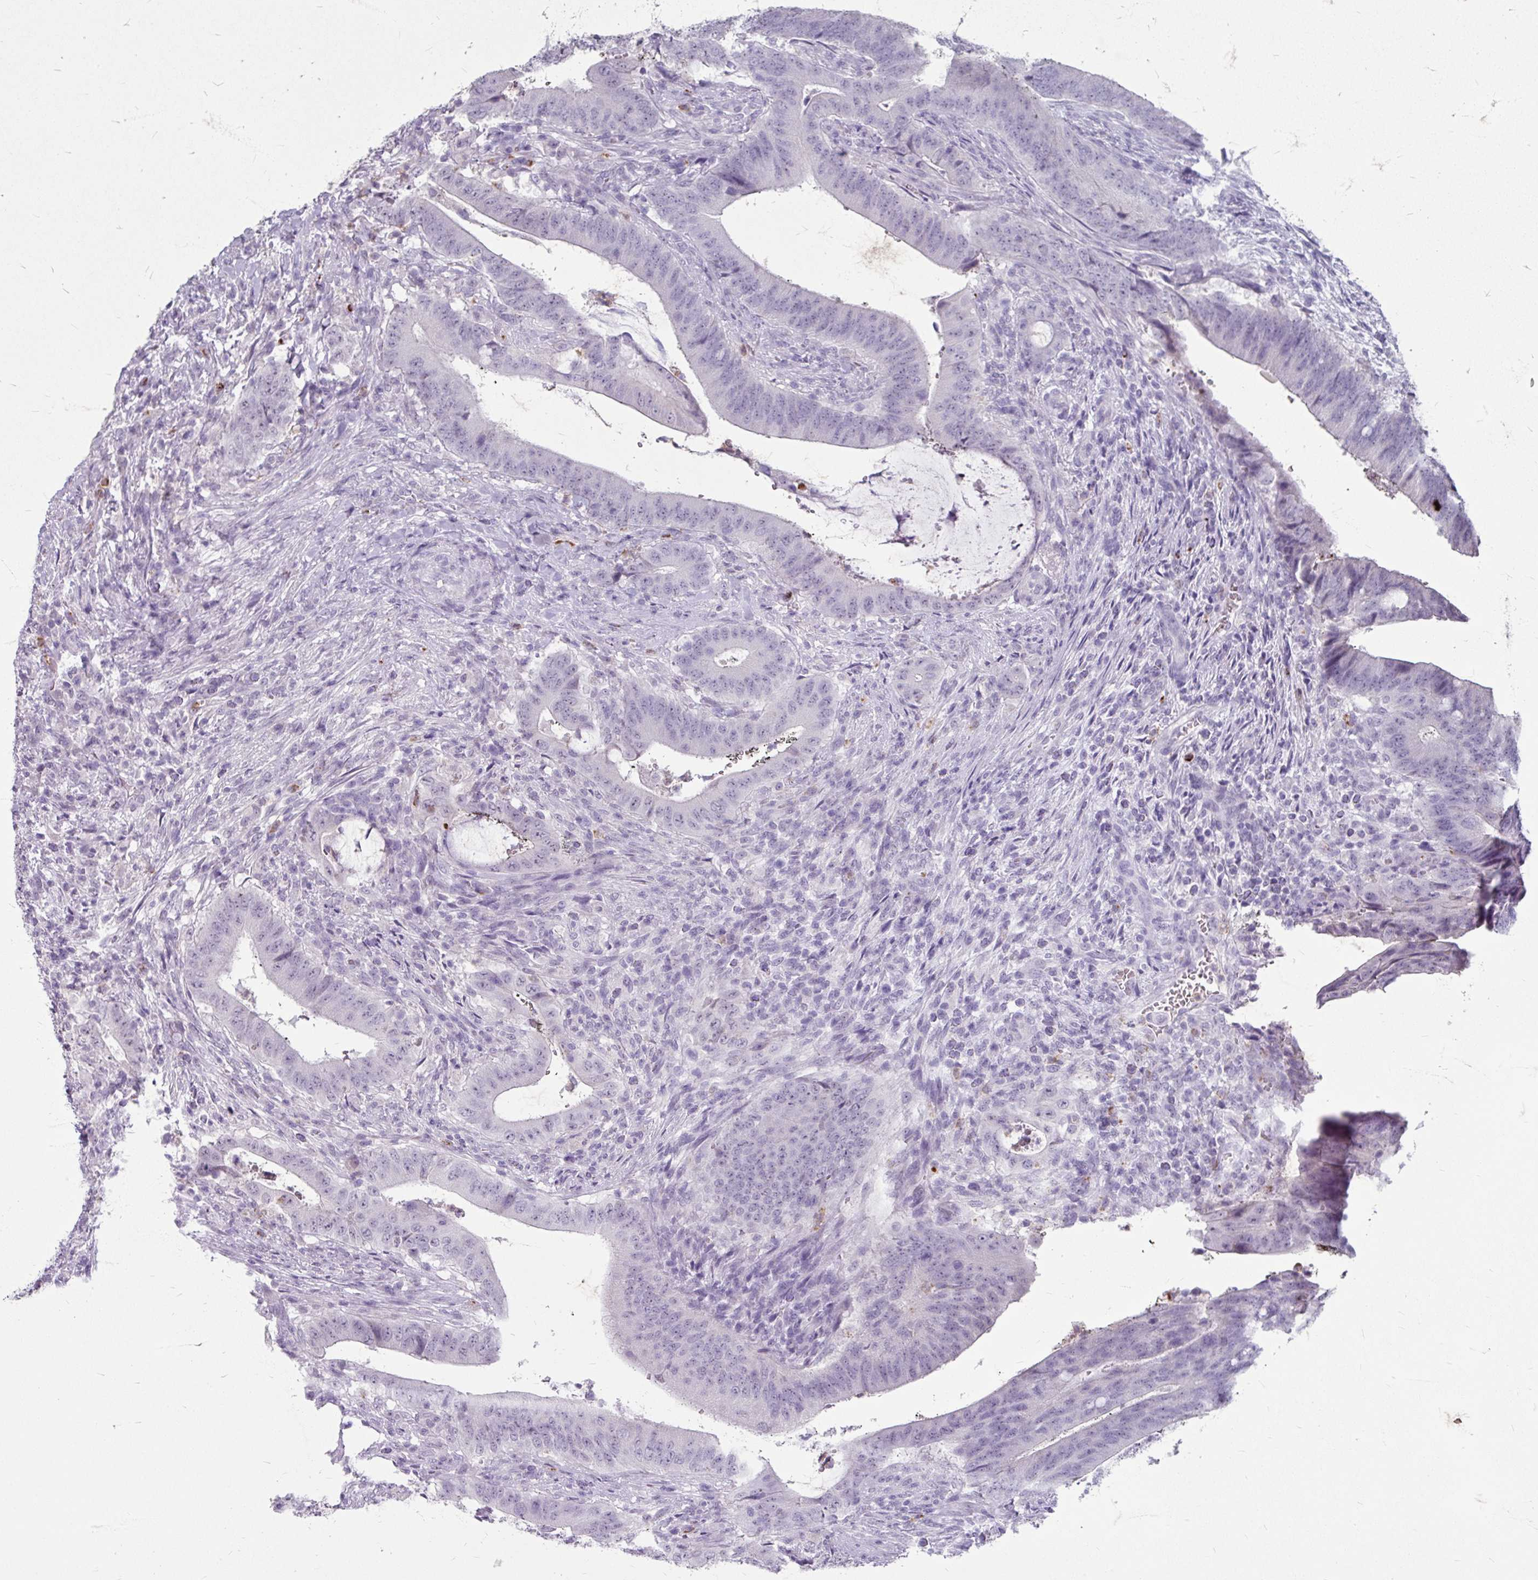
{"staining": {"intensity": "negative", "quantity": "none", "location": "none"}, "tissue": "colorectal cancer", "cell_type": "Tumor cells", "image_type": "cancer", "snomed": [{"axis": "morphology", "description": "Adenocarcinoma, NOS"}, {"axis": "topography", "description": "Colon"}], "caption": "This is an immunohistochemistry image of human adenocarcinoma (colorectal). There is no positivity in tumor cells.", "gene": "ANKRD1", "patient": {"sex": "female", "age": 43}}